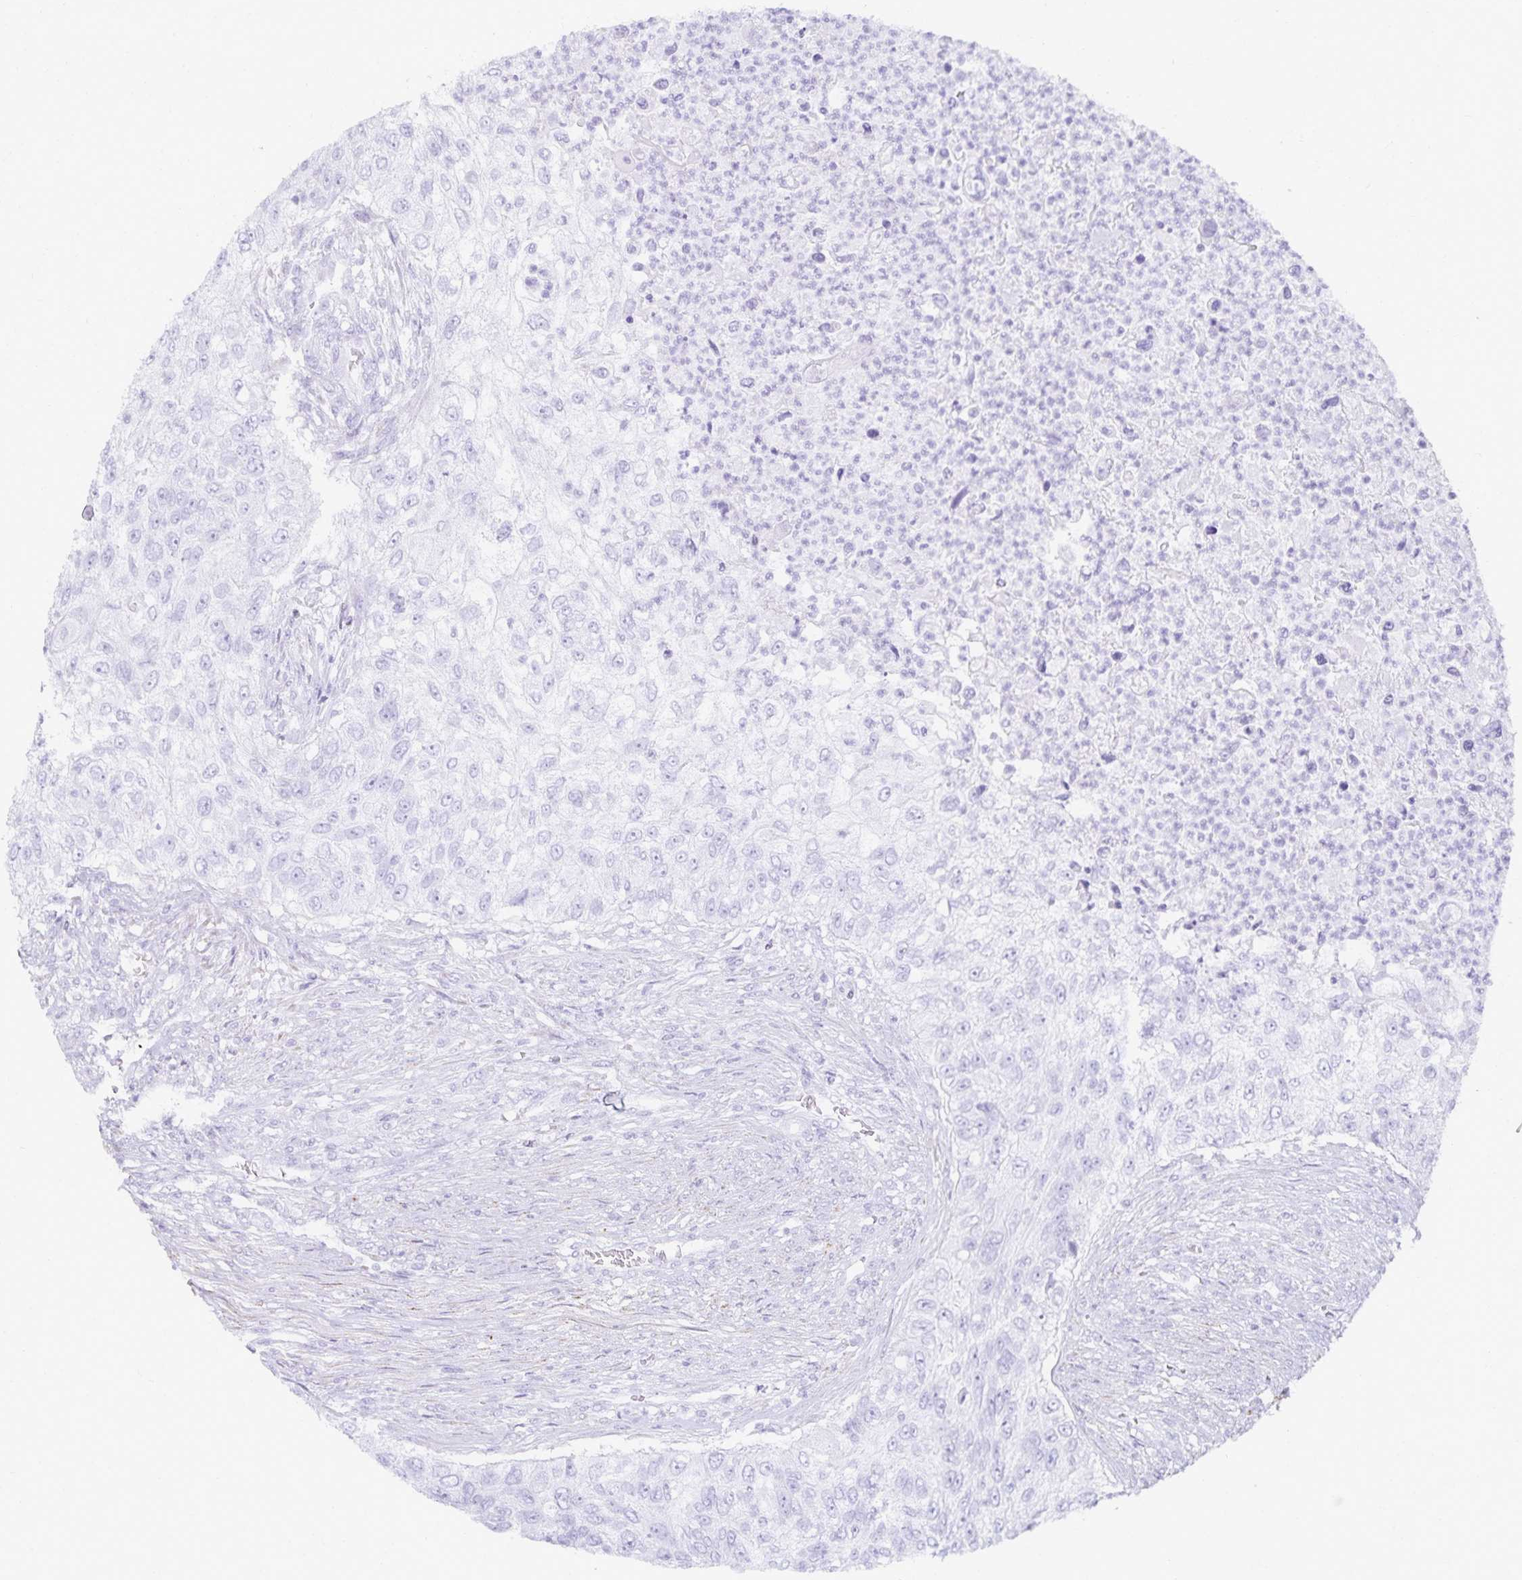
{"staining": {"intensity": "negative", "quantity": "none", "location": "none"}, "tissue": "urothelial cancer", "cell_type": "Tumor cells", "image_type": "cancer", "snomed": [{"axis": "morphology", "description": "Urothelial carcinoma, High grade"}, {"axis": "topography", "description": "Urinary bladder"}], "caption": "IHC photomicrograph of neoplastic tissue: urothelial cancer stained with DAB demonstrates no significant protein expression in tumor cells.", "gene": "GP2", "patient": {"sex": "female", "age": 60}}